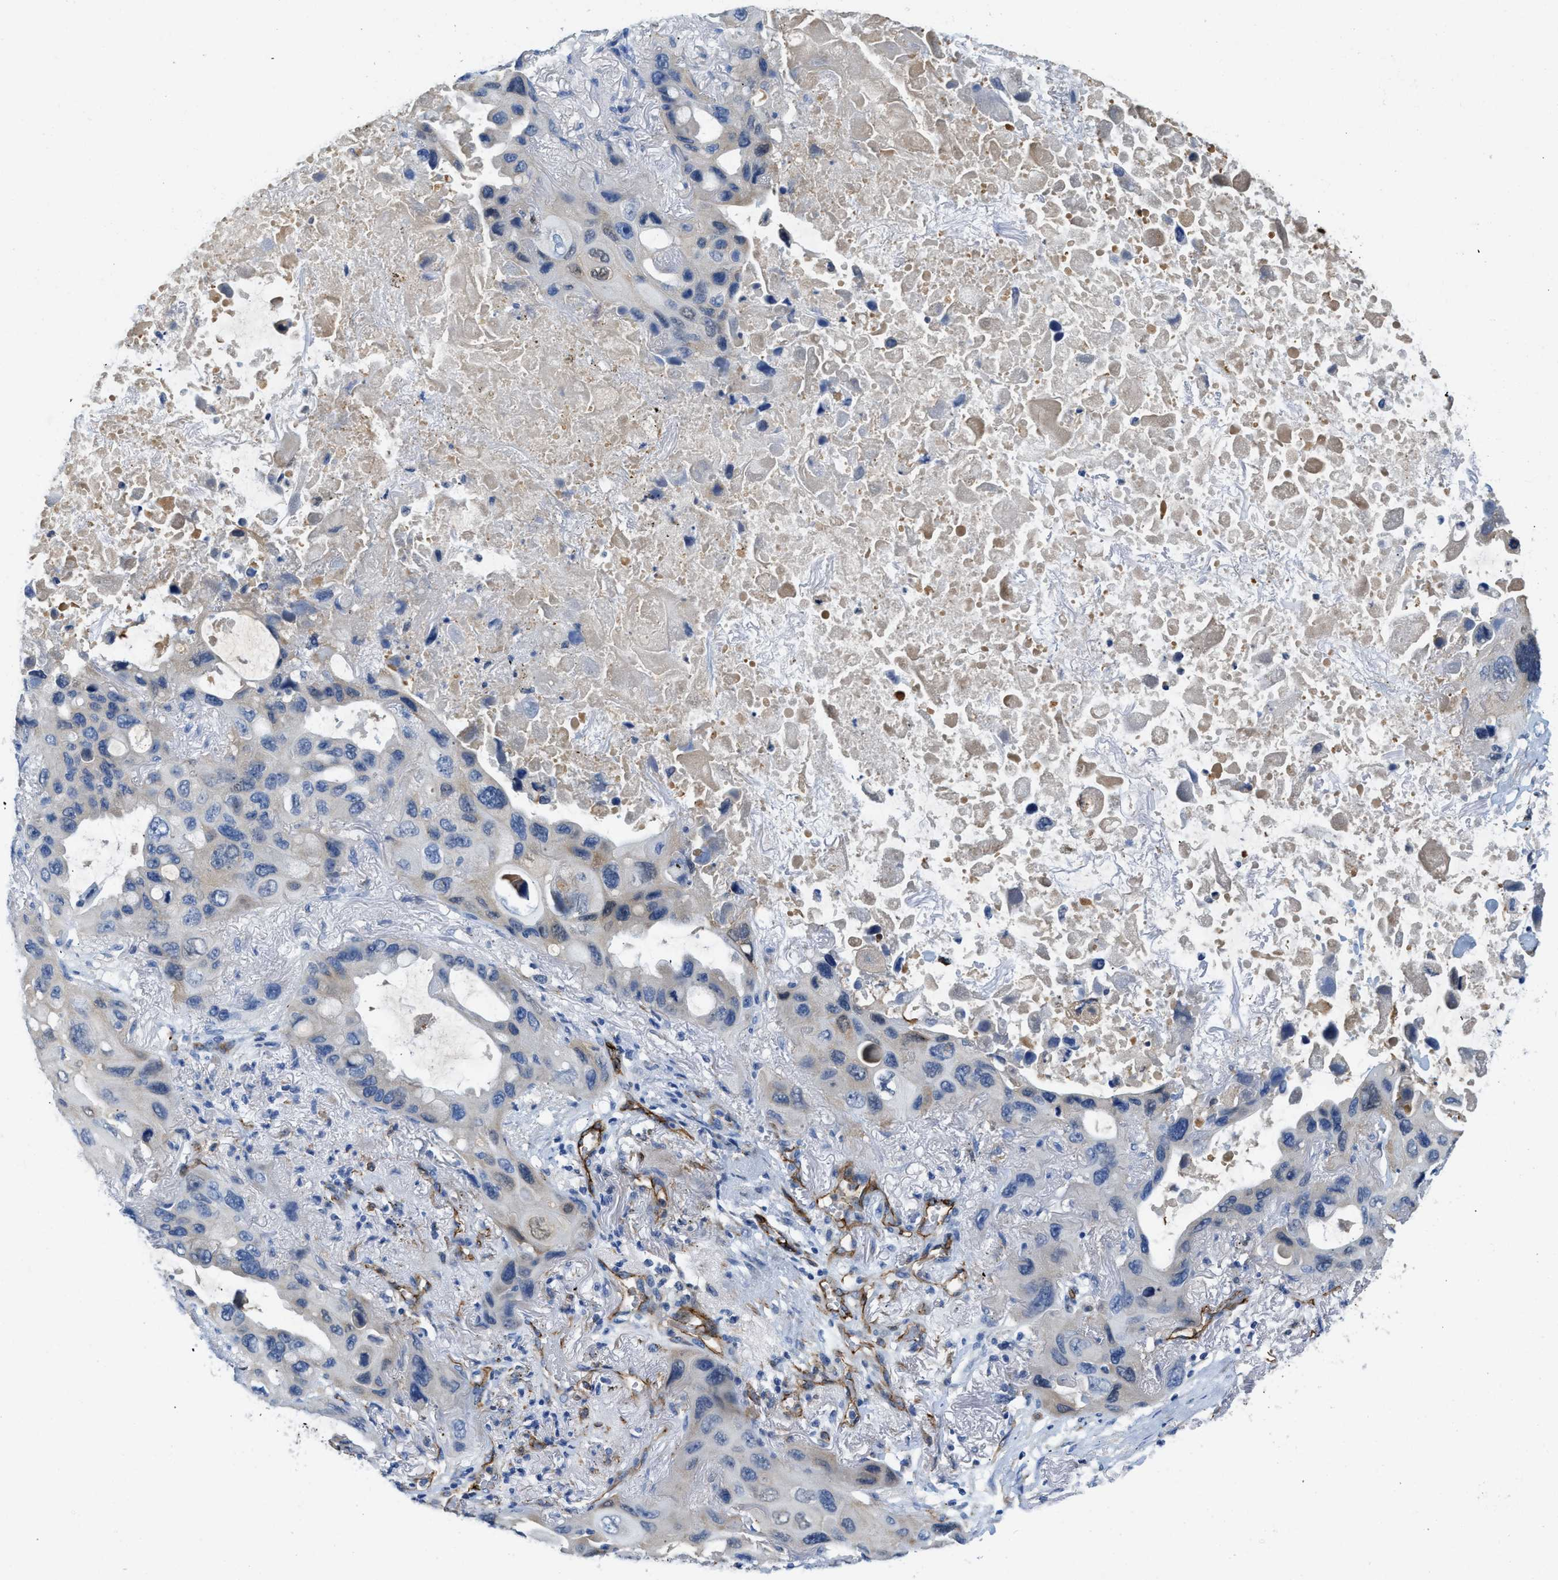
{"staining": {"intensity": "weak", "quantity": "<25%", "location": "cytoplasmic/membranous,nuclear"}, "tissue": "lung cancer", "cell_type": "Tumor cells", "image_type": "cancer", "snomed": [{"axis": "morphology", "description": "Squamous cell carcinoma, NOS"}, {"axis": "topography", "description": "Lung"}], "caption": "A high-resolution image shows immunohistochemistry (IHC) staining of lung cancer (squamous cell carcinoma), which displays no significant expression in tumor cells.", "gene": "SPEG", "patient": {"sex": "female", "age": 73}}